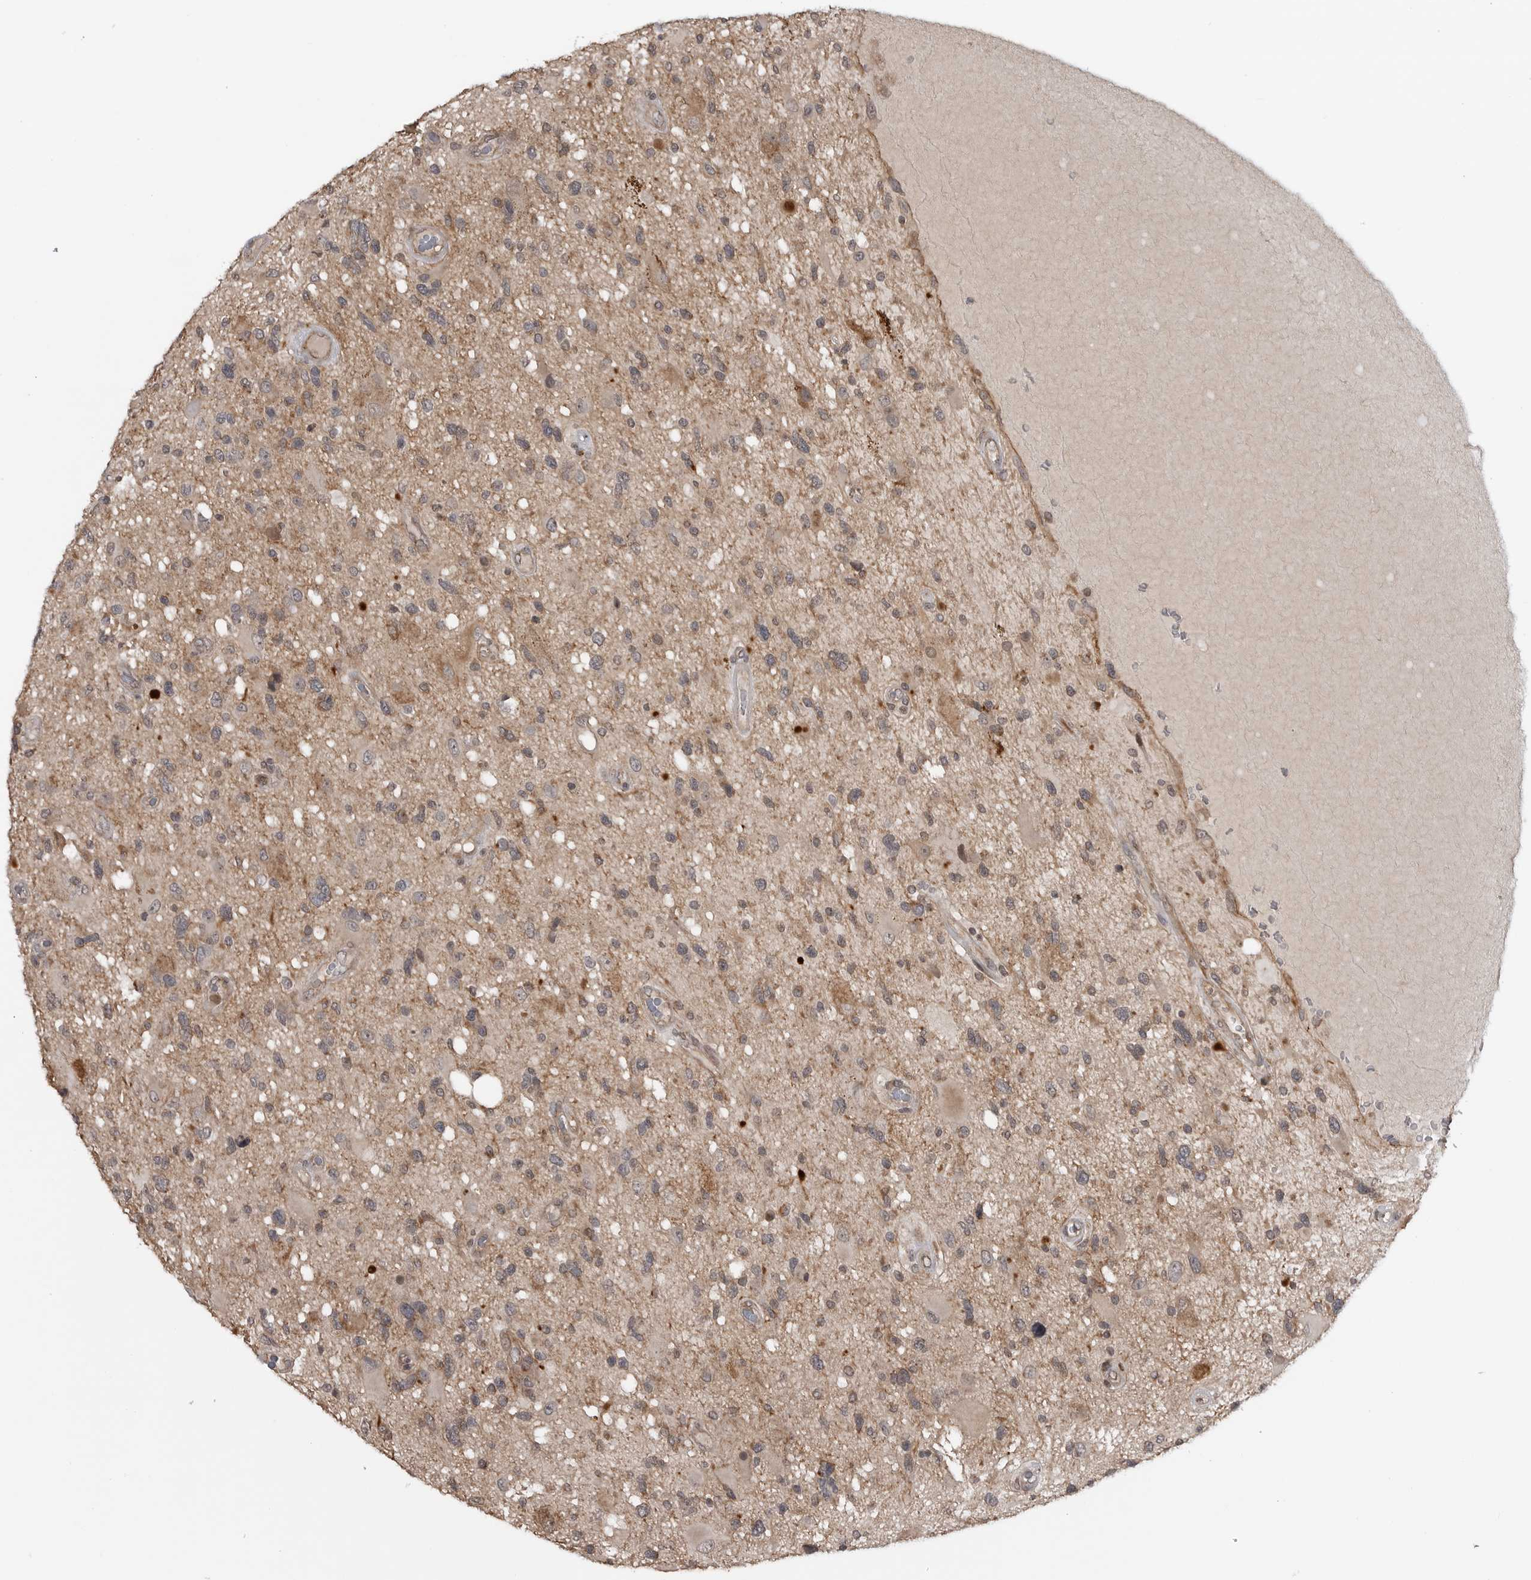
{"staining": {"intensity": "moderate", "quantity": "25%-75%", "location": "cytoplasmic/membranous"}, "tissue": "glioma", "cell_type": "Tumor cells", "image_type": "cancer", "snomed": [{"axis": "morphology", "description": "Glioma, malignant, High grade"}, {"axis": "topography", "description": "Brain"}], "caption": "Immunohistochemical staining of human glioma displays medium levels of moderate cytoplasmic/membranous protein staining in approximately 25%-75% of tumor cells.", "gene": "FAAP100", "patient": {"sex": "male", "age": 33}}